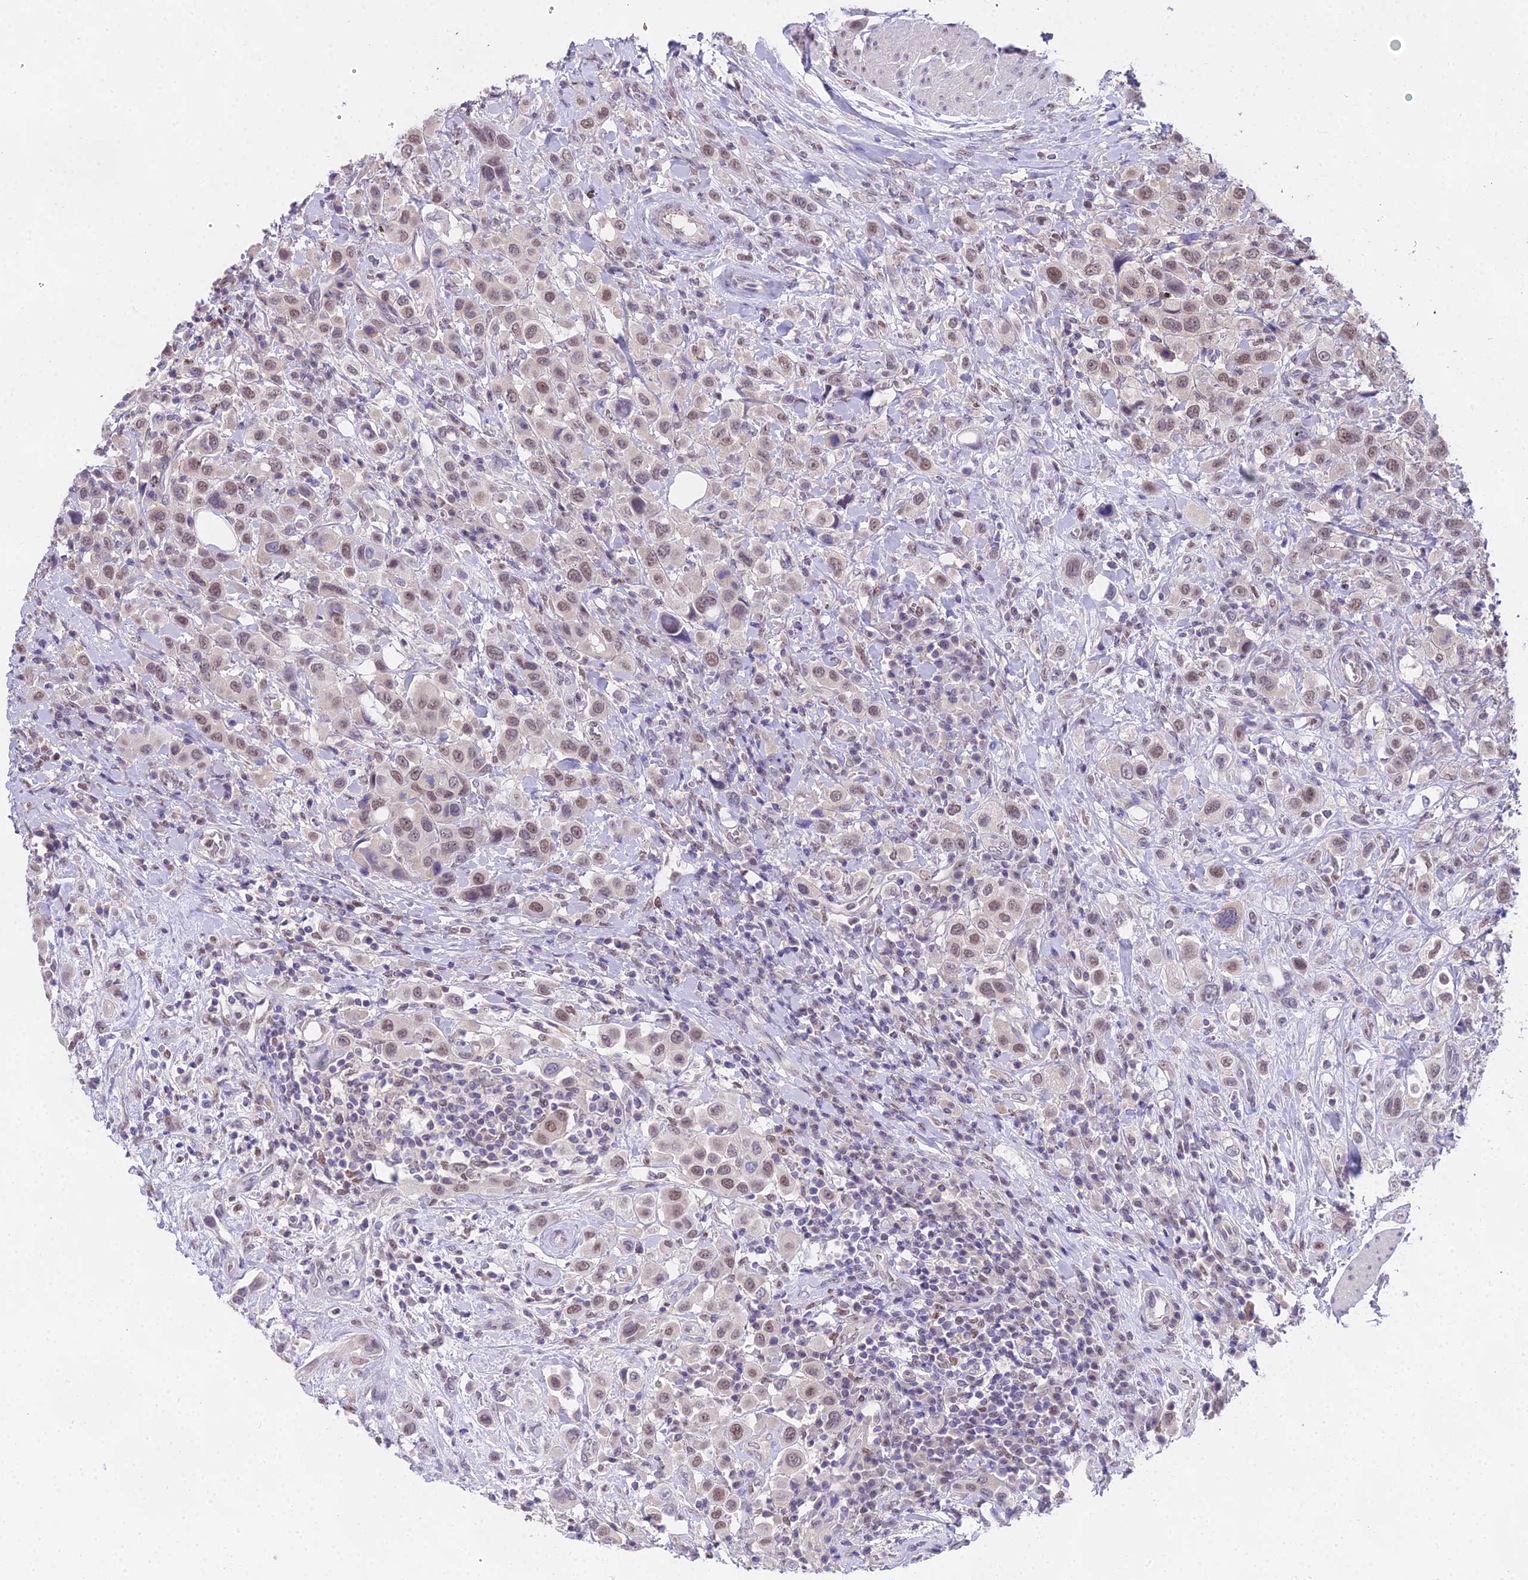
{"staining": {"intensity": "weak", "quantity": ">75%", "location": "nuclear"}, "tissue": "urothelial cancer", "cell_type": "Tumor cells", "image_type": "cancer", "snomed": [{"axis": "morphology", "description": "Urothelial carcinoma, High grade"}, {"axis": "topography", "description": "Urinary bladder"}], "caption": "A brown stain labels weak nuclear positivity of a protein in urothelial carcinoma (high-grade) tumor cells.", "gene": "MAT2A", "patient": {"sex": "male", "age": 50}}